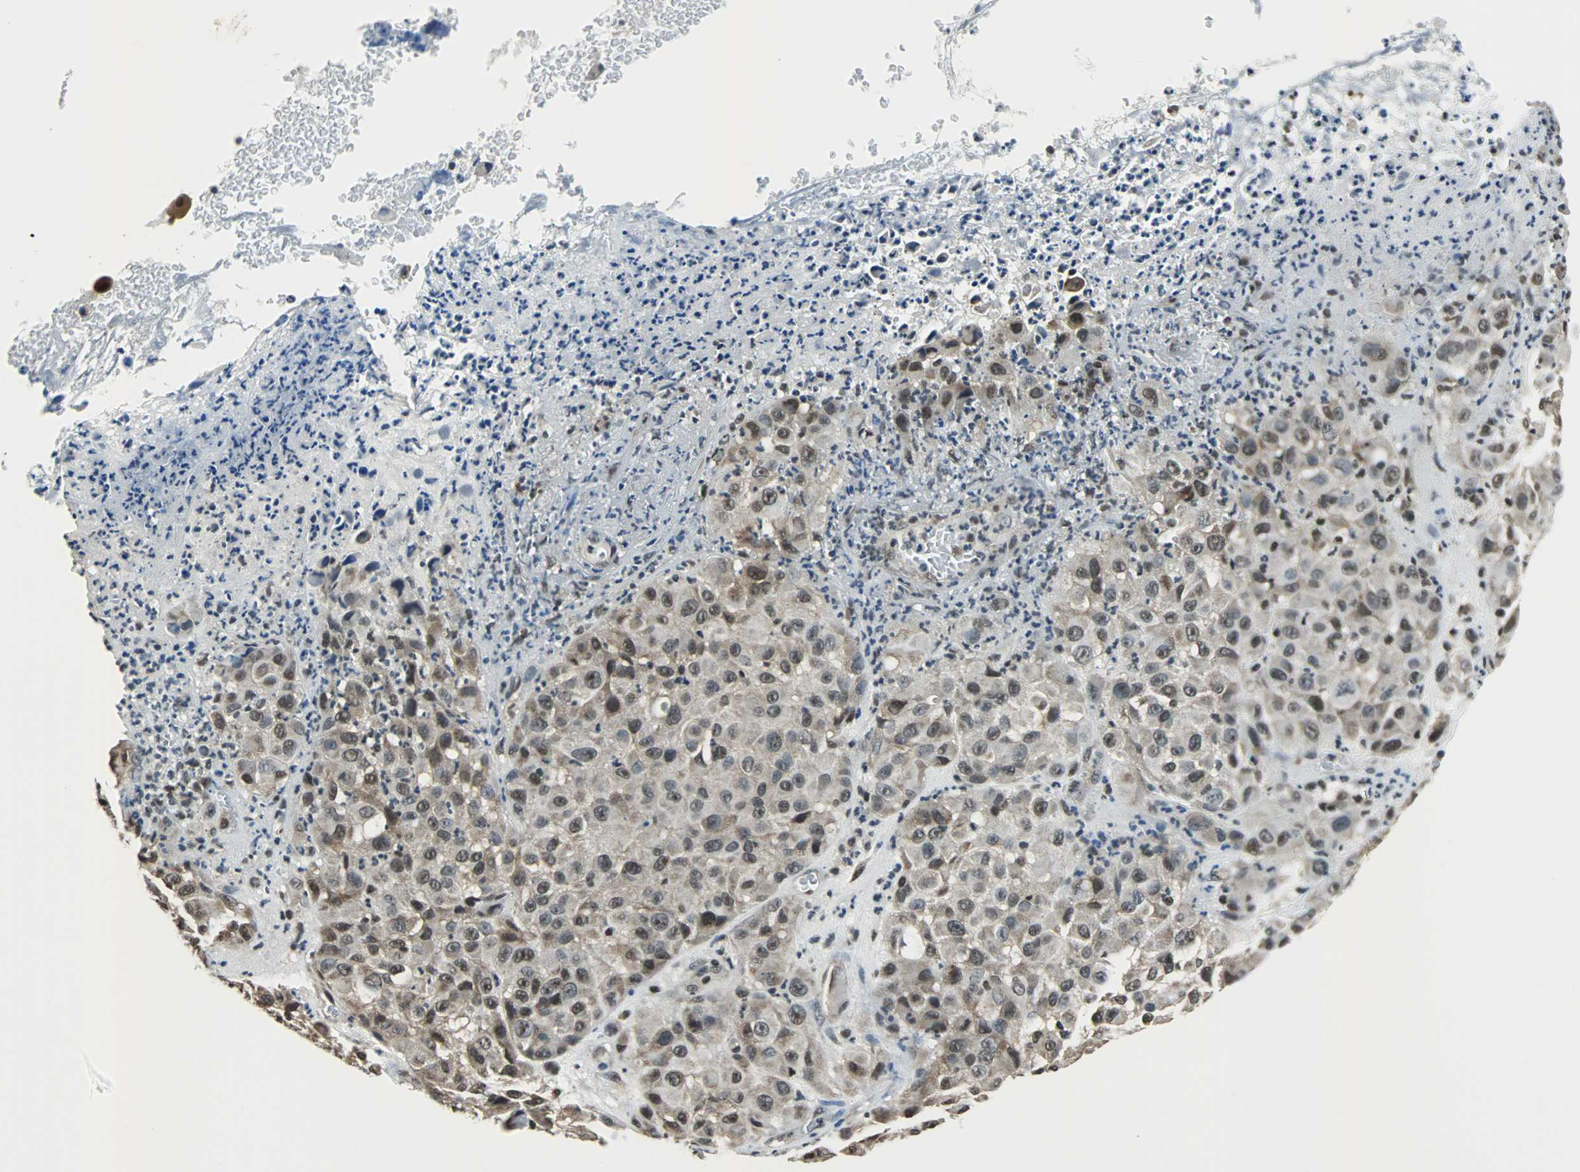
{"staining": {"intensity": "weak", "quantity": ">75%", "location": "cytoplasmic/membranous,nuclear"}, "tissue": "melanoma", "cell_type": "Tumor cells", "image_type": "cancer", "snomed": [{"axis": "morphology", "description": "Malignant melanoma, NOS"}, {"axis": "topography", "description": "Skin"}], "caption": "Malignant melanoma stained with a brown dye displays weak cytoplasmic/membranous and nuclear positive positivity in approximately >75% of tumor cells.", "gene": "REST", "patient": {"sex": "female", "age": 21}}